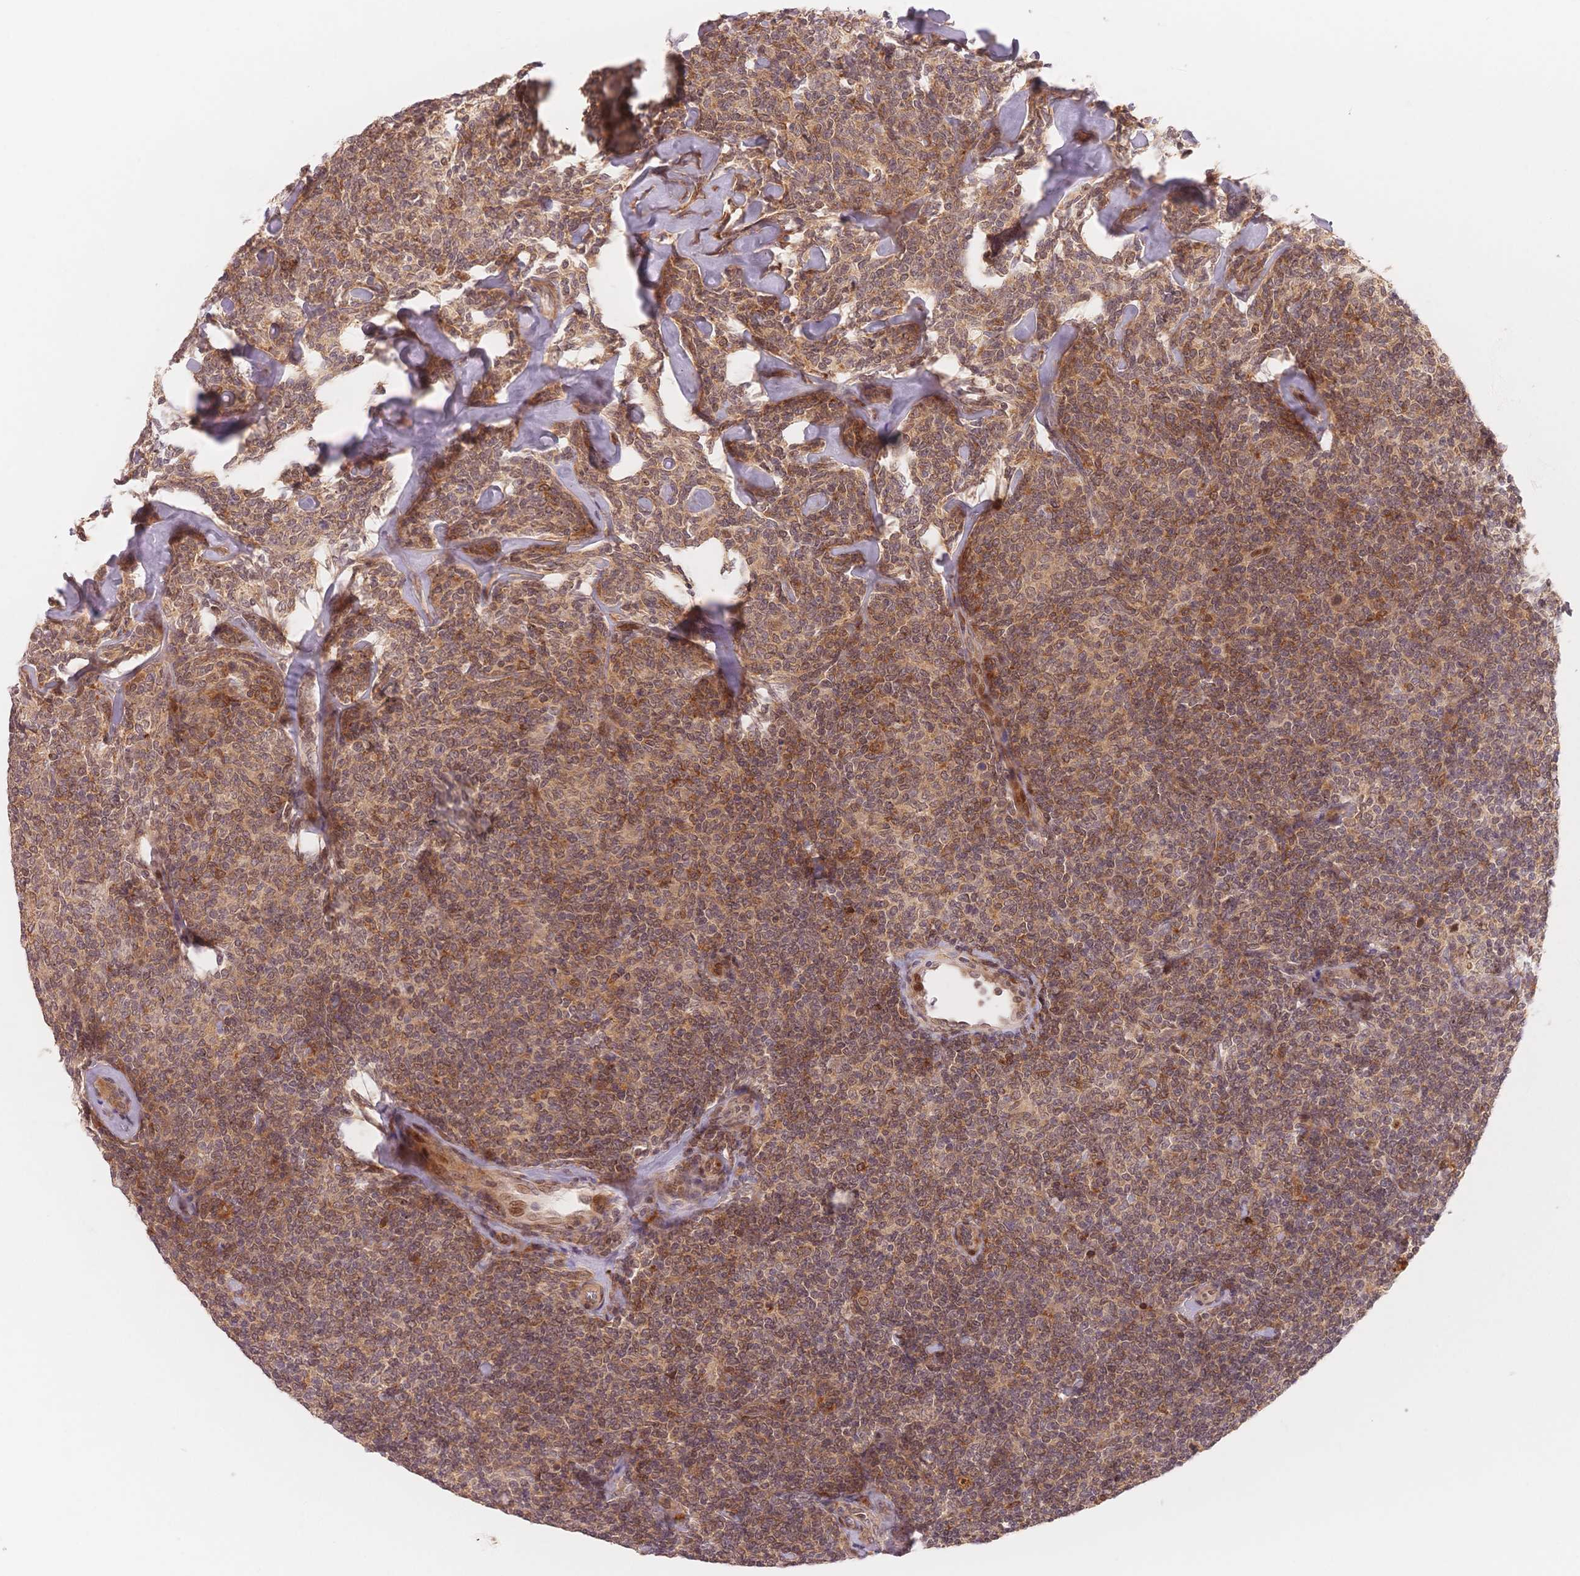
{"staining": {"intensity": "weak", "quantity": ">75%", "location": "nuclear"}, "tissue": "lymphoma", "cell_type": "Tumor cells", "image_type": "cancer", "snomed": [{"axis": "morphology", "description": "Malignant lymphoma, non-Hodgkin's type, Low grade"}, {"axis": "topography", "description": "Lymph node"}], "caption": "Approximately >75% of tumor cells in lymphoma show weak nuclear protein positivity as visualized by brown immunohistochemical staining.", "gene": "STK39", "patient": {"sex": "female", "age": 56}}